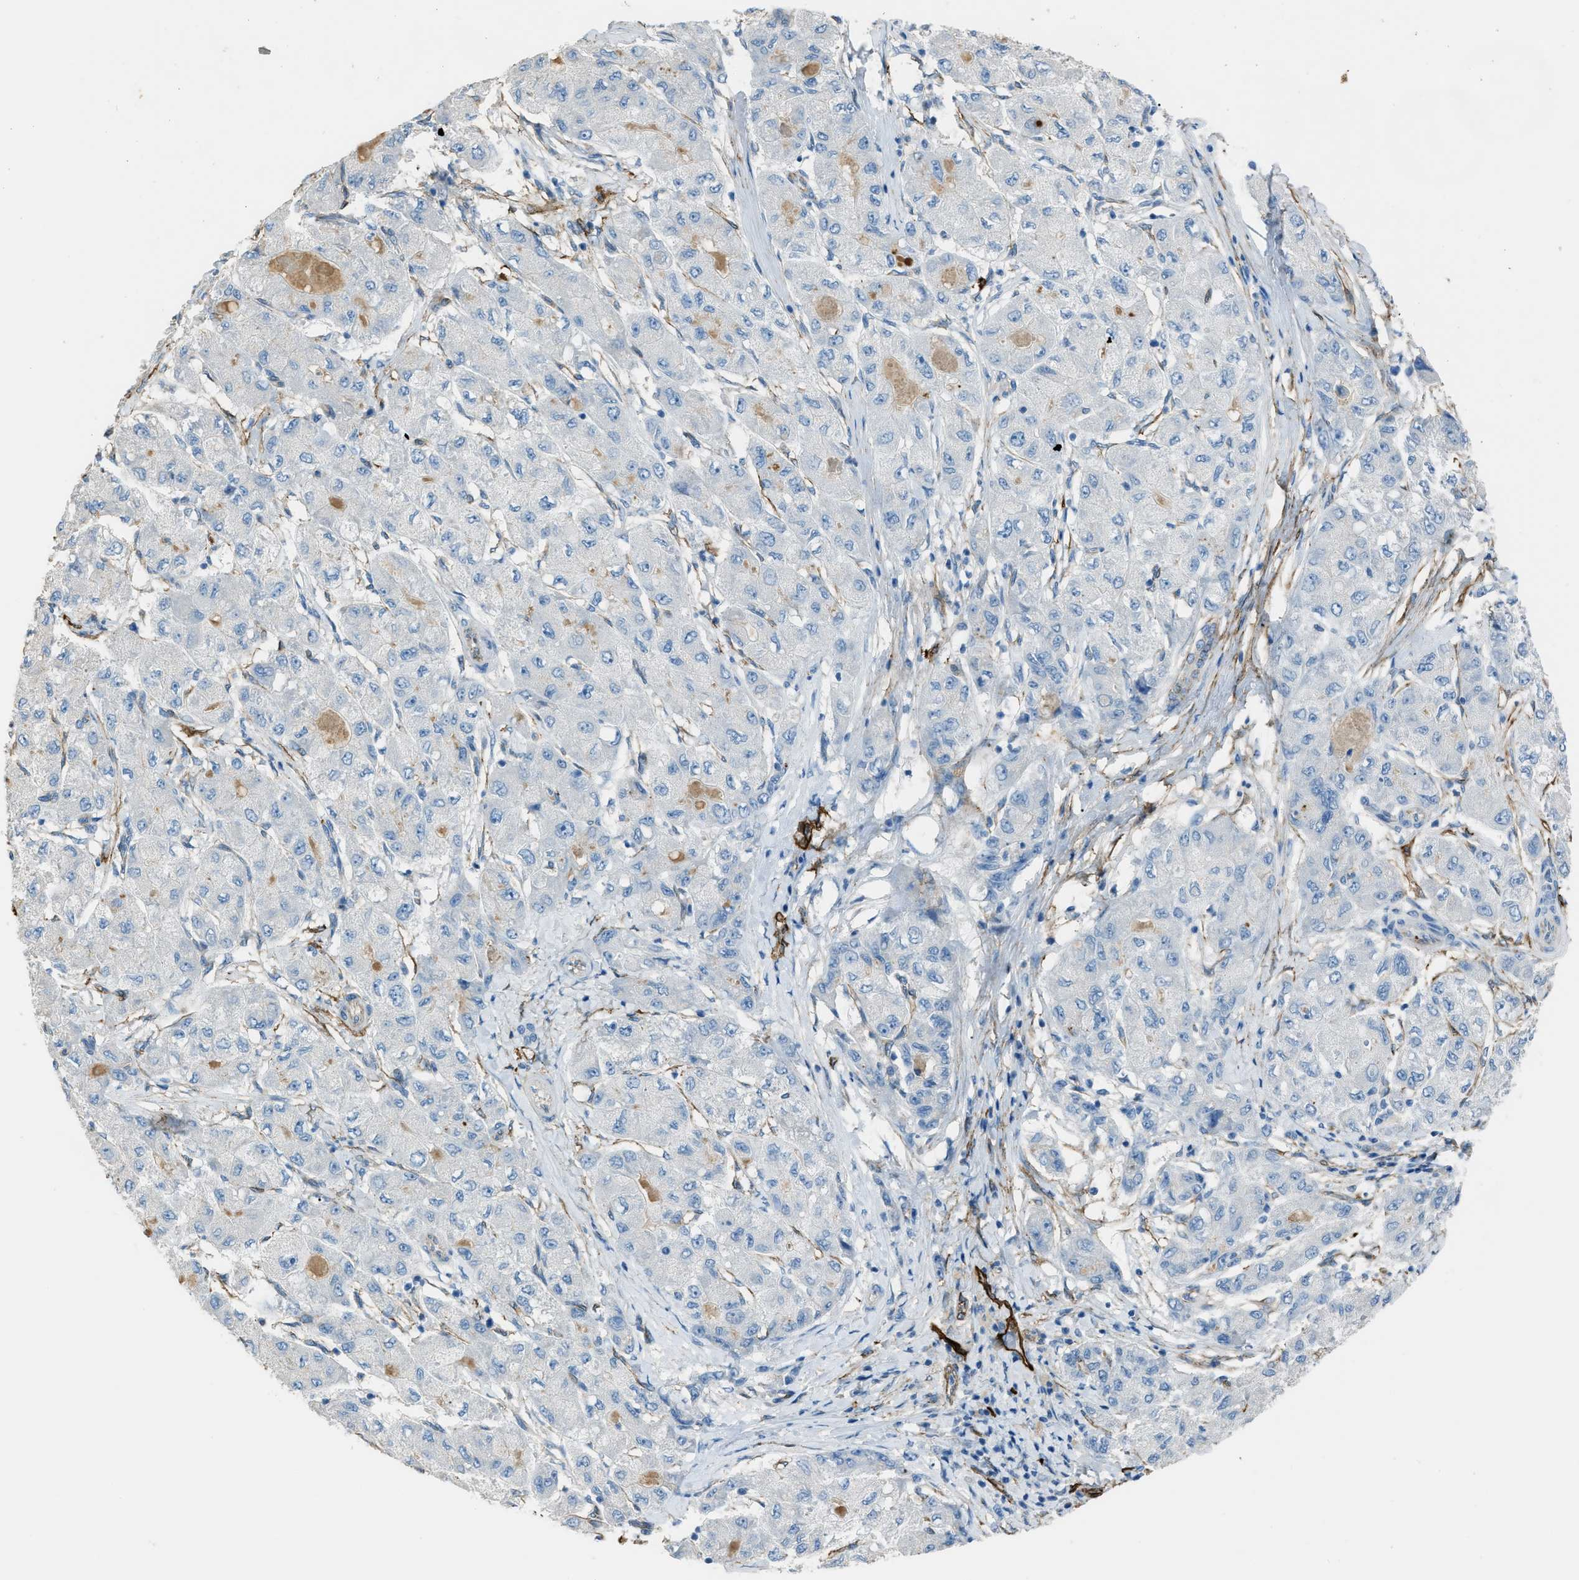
{"staining": {"intensity": "negative", "quantity": "none", "location": "none"}, "tissue": "liver cancer", "cell_type": "Tumor cells", "image_type": "cancer", "snomed": [{"axis": "morphology", "description": "Carcinoma, Hepatocellular, NOS"}, {"axis": "topography", "description": "Liver"}], "caption": "Liver cancer (hepatocellular carcinoma) stained for a protein using IHC displays no positivity tumor cells.", "gene": "SLC22A15", "patient": {"sex": "male", "age": 80}}